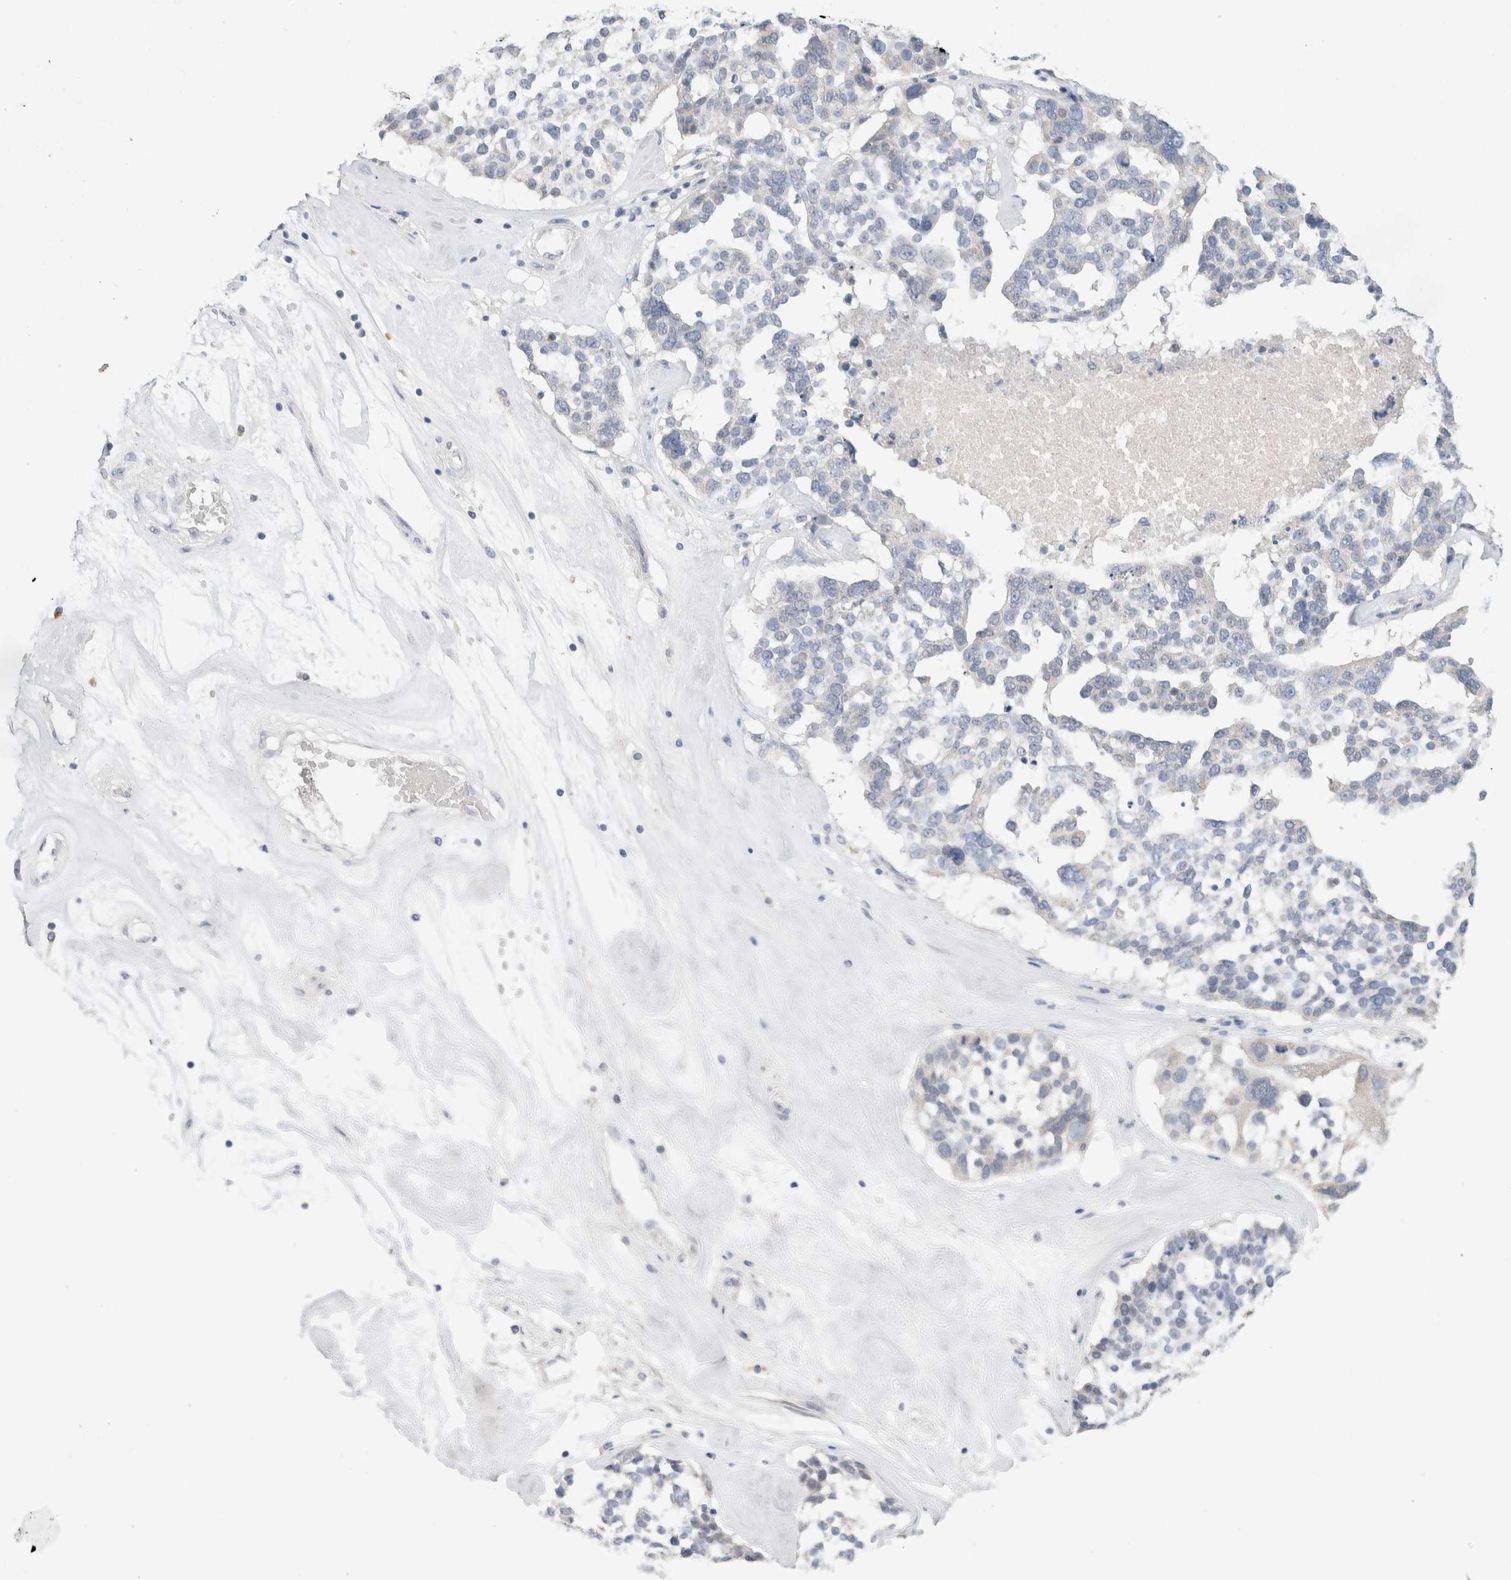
{"staining": {"intensity": "negative", "quantity": "none", "location": "none"}, "tissue": "ovarian cancer", "cell_type": "Tumor cells", "image_type": "cancer", "snomed": [{"axis": "morphology", "description": "Cystadenocarcinoma, serous, NOS"}, {"axis": "topography", "description": "Ovary"}], "caption": "This is a micrograph of immunohistochemistry (IHC) staining of ovarian serous cystadenocarcinoma, which shows no positivity in tumor cells. (Stains: DAB (3,3'-diaminobenzidine) immunohistochemistry (IHC) with hematoxylin counter stain, Microscopy: brightfield microscopy at high magnification).", "gene": "CMTM4", "patient": {"sex": "female", "age": 59}}